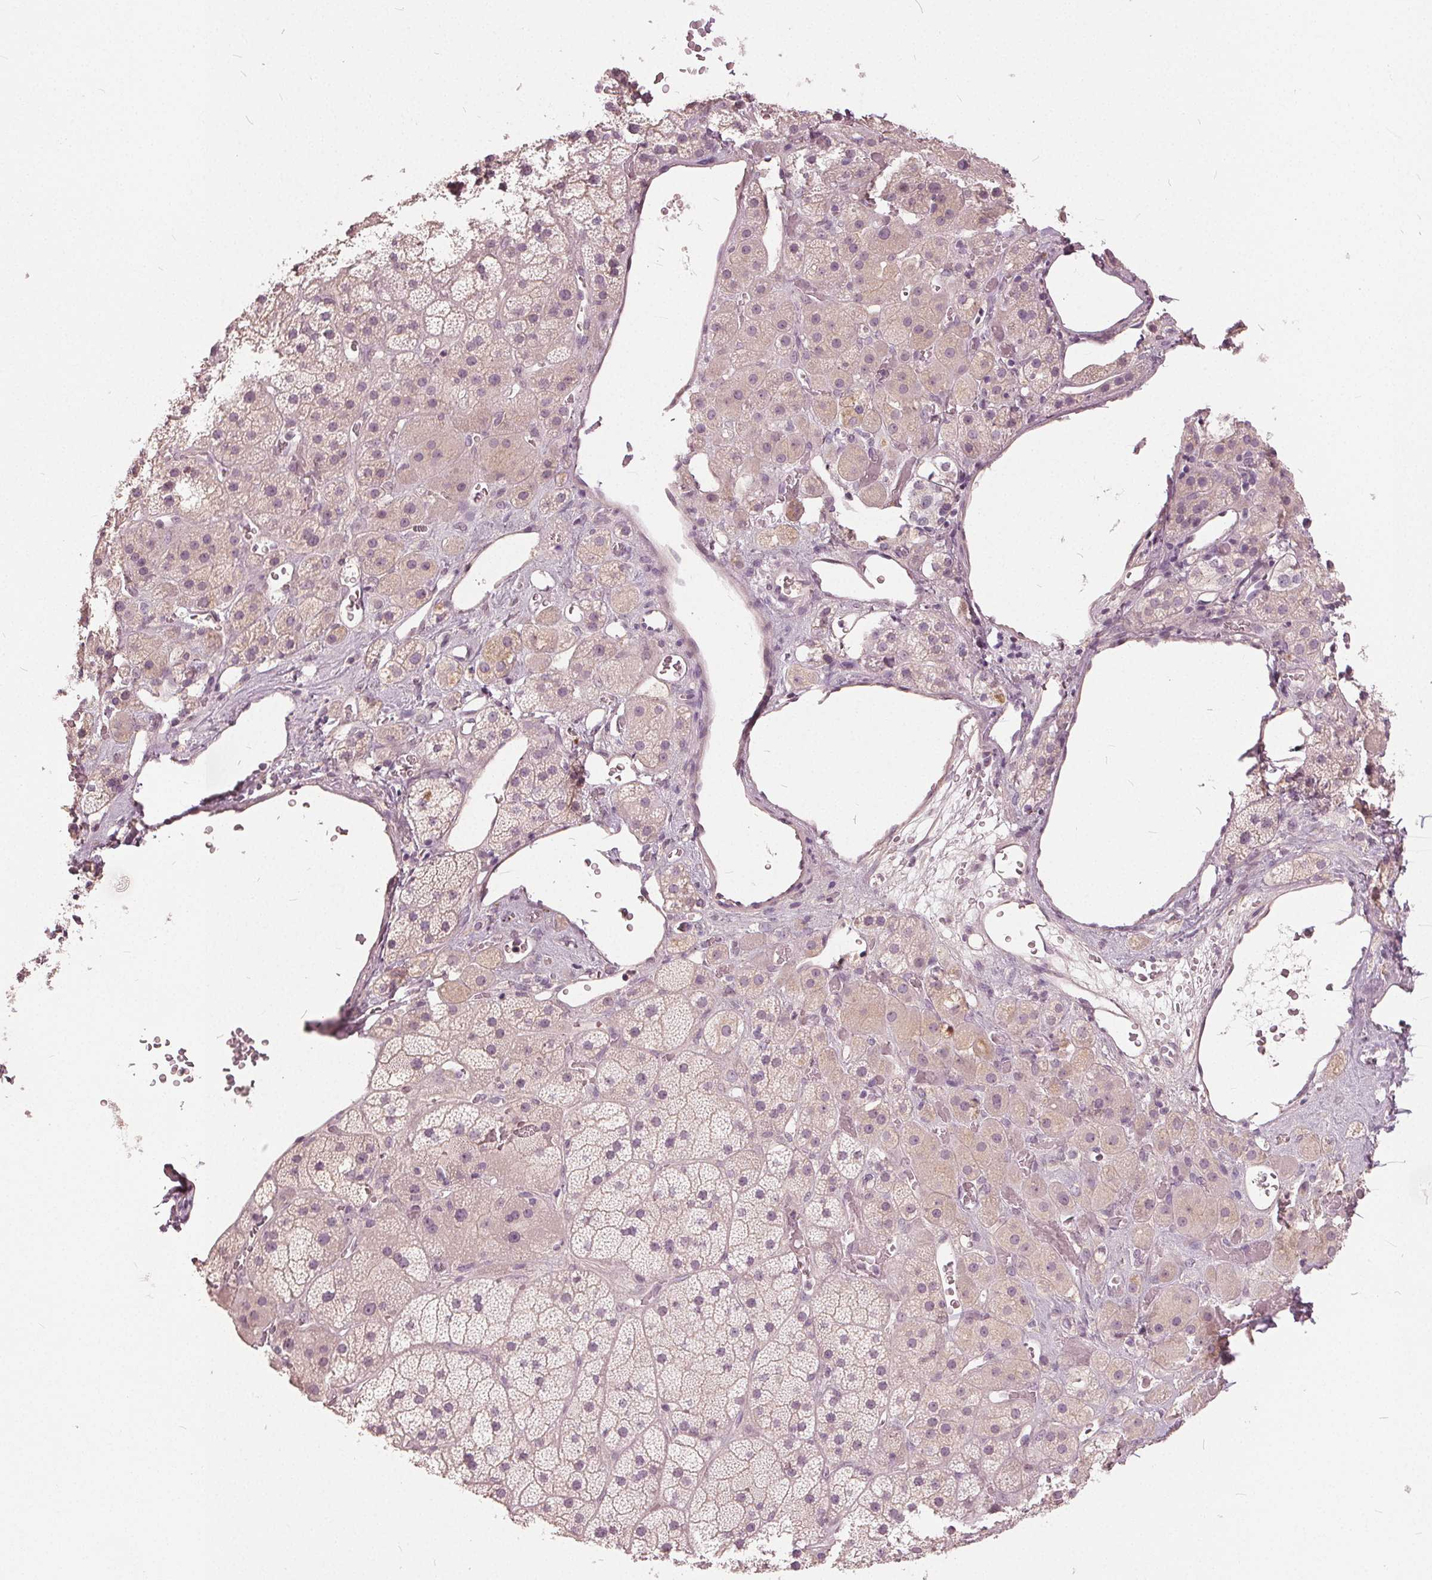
{"staining": {"intensity": "negative", "quantity": "none", "location": "none"}, "tissue": "adrenal gland", "cell_type": "Glandular cells", "image_type": "normal", "snomed": [{"axis": "morphology", "description": "Normal tissue, NOS"}, {"axis": "topography", "description": "Adrenal gland"}], "caption": "The micrograph demonstrates no significant staining in glandular cells of adrenal gland.", "gene": "KLK13", "patient": {"sex": "male", "age": 57}}